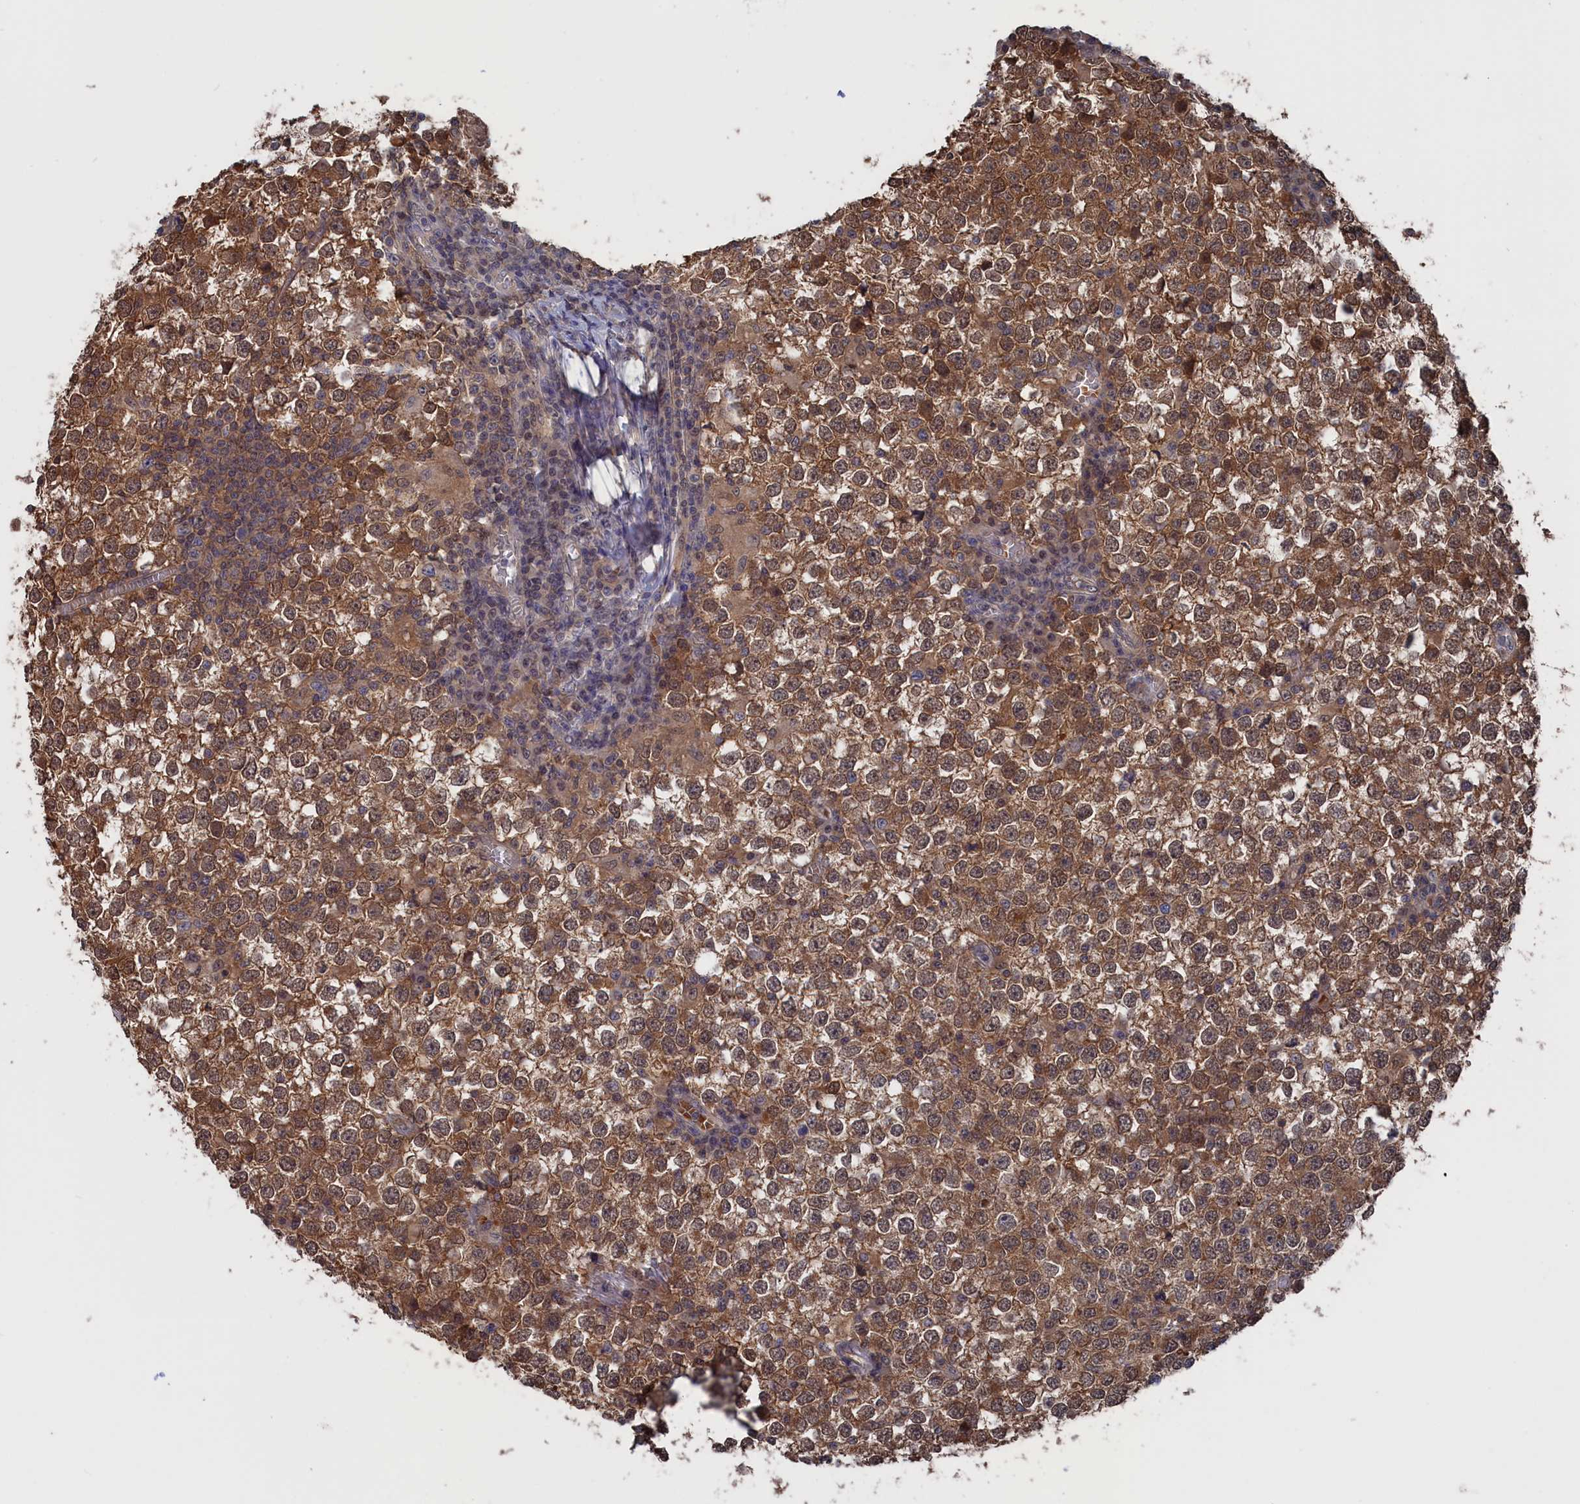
{"staining": {"intensity": "moderate", "quantity": ">75%", "location": "cytoplasmic/membranous"}, "tissue": "testis cancer", "cell_type": "Tumor cells", "image_type": "cancer", "snomed": [{"axis": "morphology", "description": "Seminoma, NOS"}, {"axis": "topography", "description": "Testis"}], "caption": "Protein expression by immunohistochemistry (IHC) shows moderate cytoplasmic/membranous staining in approximately >75% of tumor cells in testis cancer.", "gene": "NUTF2", "patient": {"sex": "male", "age": 65}}